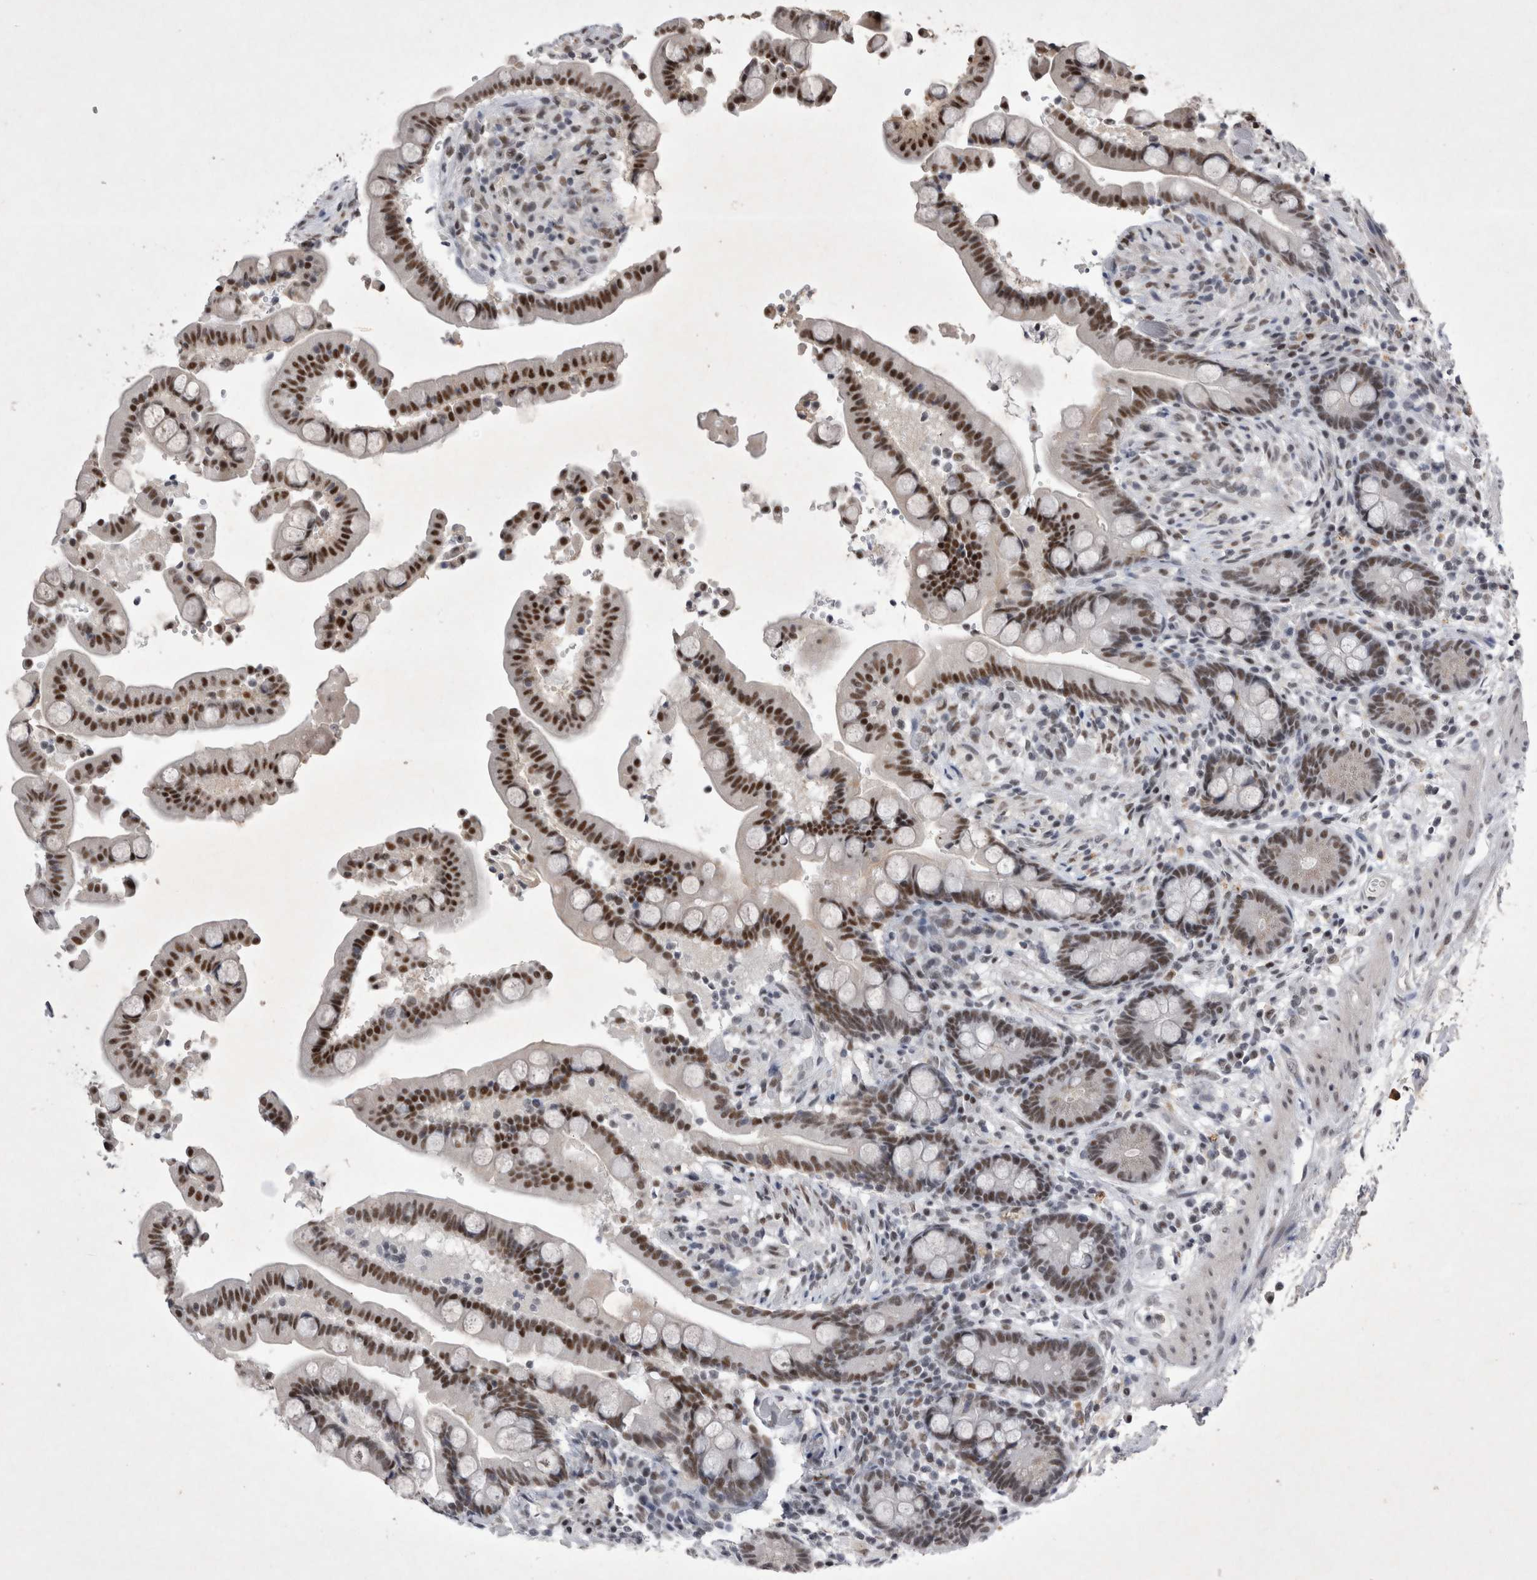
{"staining": {"intensity": "weak", "quantity": ">75%", "location": "nuclear"}, "tissue": "colon", "cell_type": "Endothelial cells", "image_type": "normal", "snomed": [{"axis": "morphology", "description": "Normal tissue, NOS"}, {"axis": "topography", "description": "Colon"}], "caption": "Colon was stained to show a protein in brown. There is low levels of weak nuclear expression in about >75% of endothelial cells. The protein of interest is stained brown, and the nuclei are stained in blue (DAB IHC with brightfield microscopy, high magnification).", "gene": "RBM6", "patient": {"sex": "male", "age": 73}}